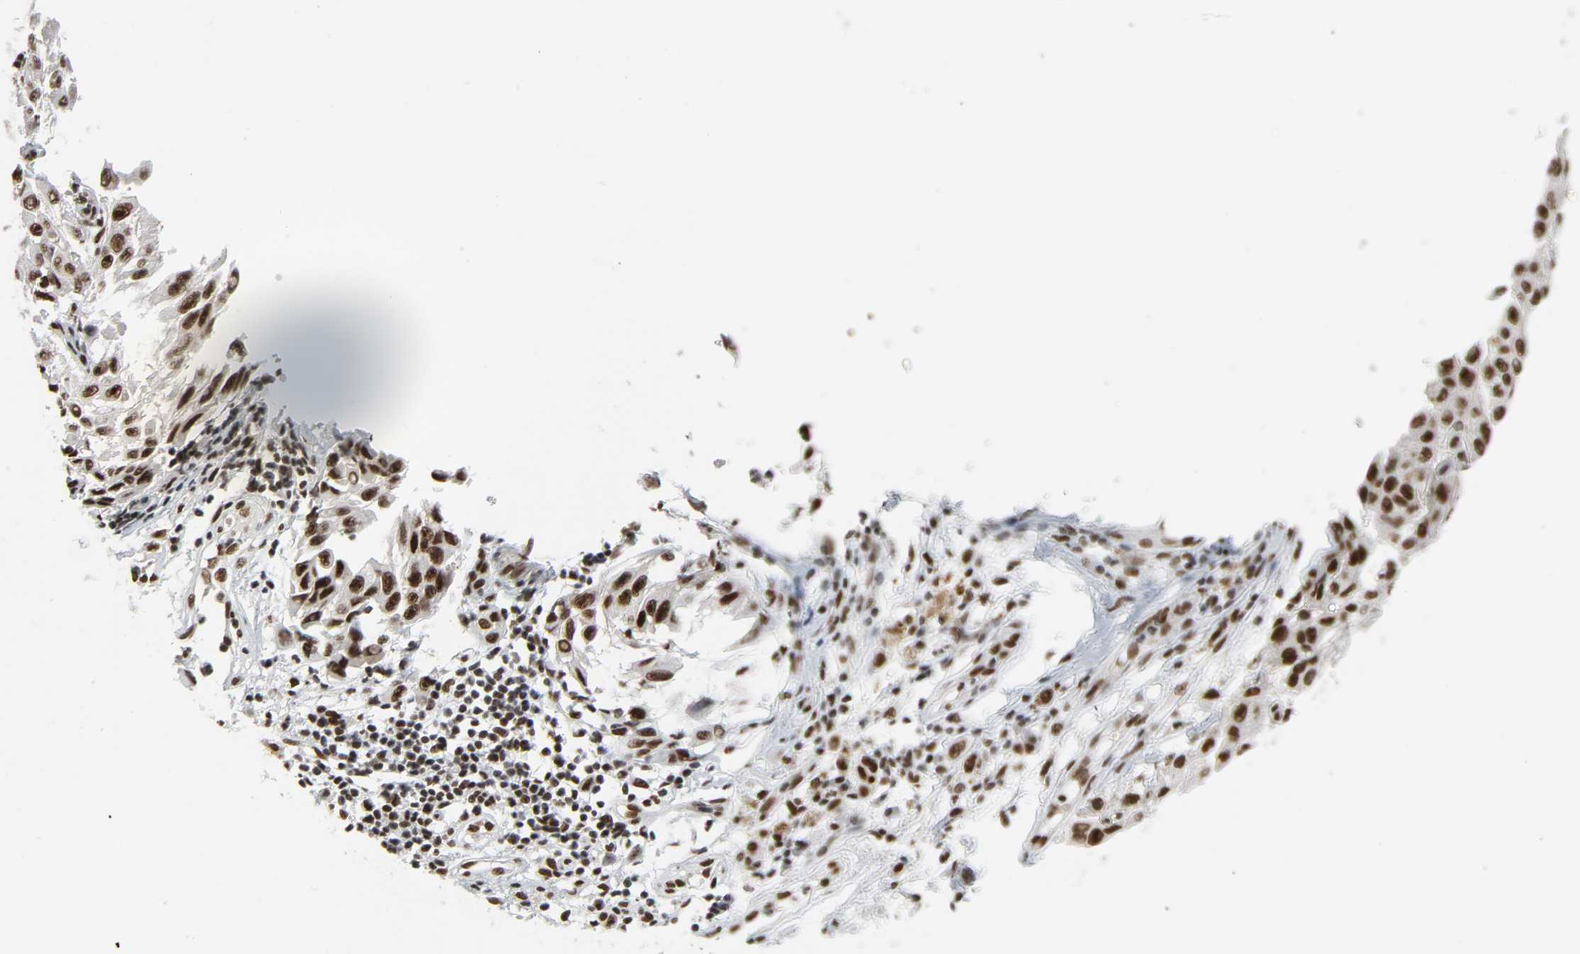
{"staining": {"intensity": "strong", "quantity": ">75%", "location": "nuclear"}, "tissue": "melanoma", "cell_type": "Tumor cells", "image_type": "cancer", "snomed": [{"axis": "morphology", "description": "Malignant melanoma, NOS"}, {"axis": "topography", "description": "Skin"}], "caption": "High-power microscopy captured an immunohistochemistry (IHC) photomicrograph of malignant melanoma, revealing strong nuclear positivity in about >75% of tumor cells.", "gene": "CDK7", "patient": {"sex": "male", "age": 30}}